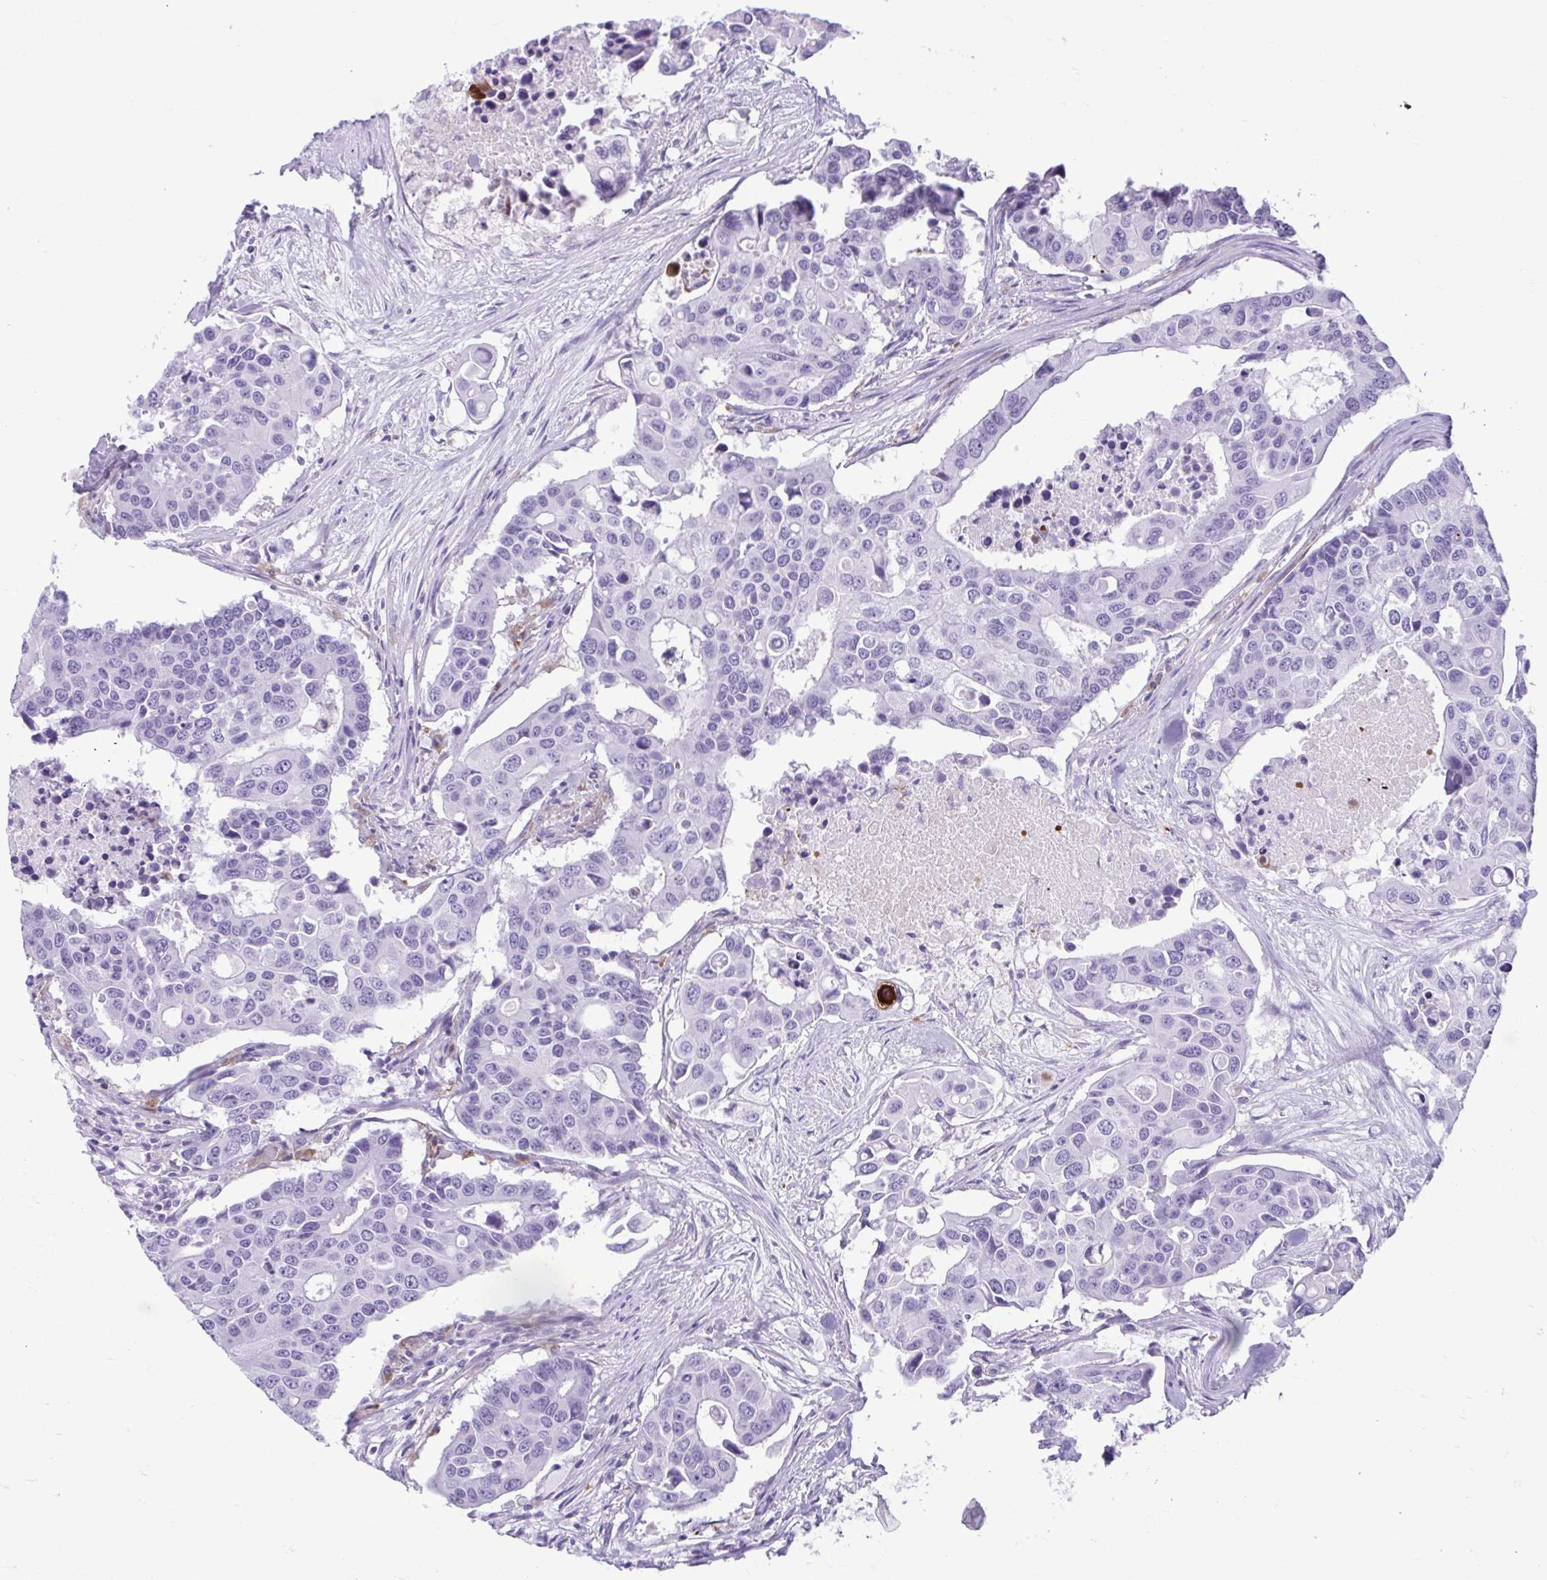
{"staining": {"intensity": "negative", "quantity": "none", "location": "none"}, "tissue": "colorectal cancer", "cell_type": "Tumor cells", "image_type": "cancer", "snomed": [{"axis": "morphology", "description": "Adenocarcinoma, NOS"}, {"axis": "topography", "description": "Colon"}], "caption": "Immunohistochemistry (IHC) of human colorectal cancer (adenocarcinoma) reveals no positivity in tumor cells. (Stains: DAB (3,3'-diaminobenzidine) immunohistochemistry with hematoxylin counter stain, Microscopy: brightfield microscopy at high magnification).", "gene": "TCEAL3", "patient": {"sex": "male", "age": 77}}